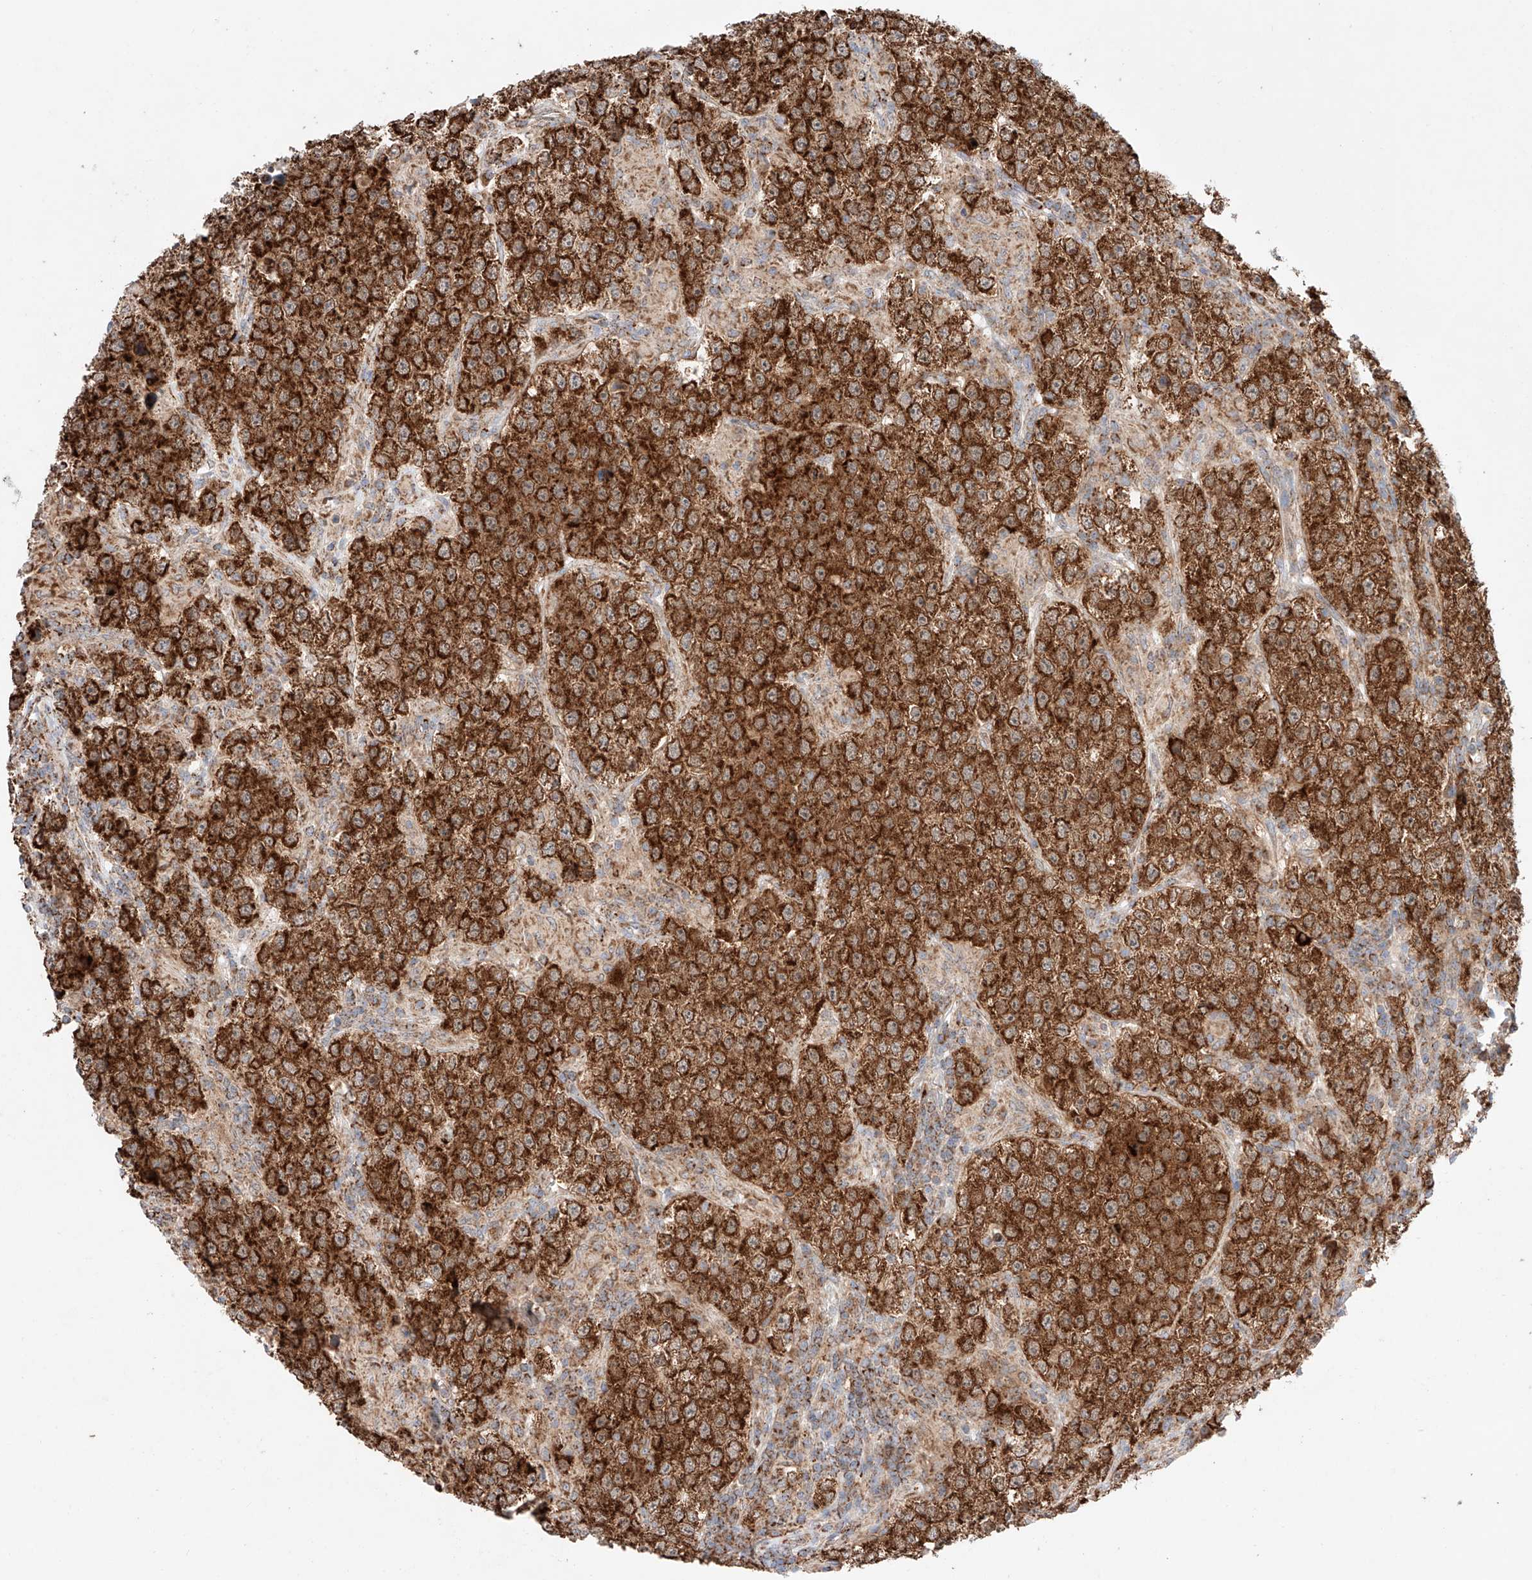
{"staining": {"intensity": "strong", "quantity": ">75%", "location": "cytoplasmic/membranous"}, "tissue": "testis cancer", "cell_type": "Tumor cells", "image_type": "cancer", "snomed": [{"axis": "morphology", "description": "Normal tissue, NOS"}, {"axis": "morphology", "description": "Urothelial carcinoma, High grade"}, {"axis": "morphology", "description": "Seminoma, NOS"}, {"axis": "morphology", "description": "Carcinoma, Embryonal, NOS"}, {"axis": "topography", "description": "Urinary bladder"}, {"axis": "topography", "description": "Testis"}], "caption": "A histopathology image of human testis seminoma stained for a protein exhibits strong cytoplasmic/membranous brown staining in tumor cells. (DAB IHC with brightfield microscopy, high magnification).", "gene": "KTI12", "patient": {"sex": "male", "age": 41}}